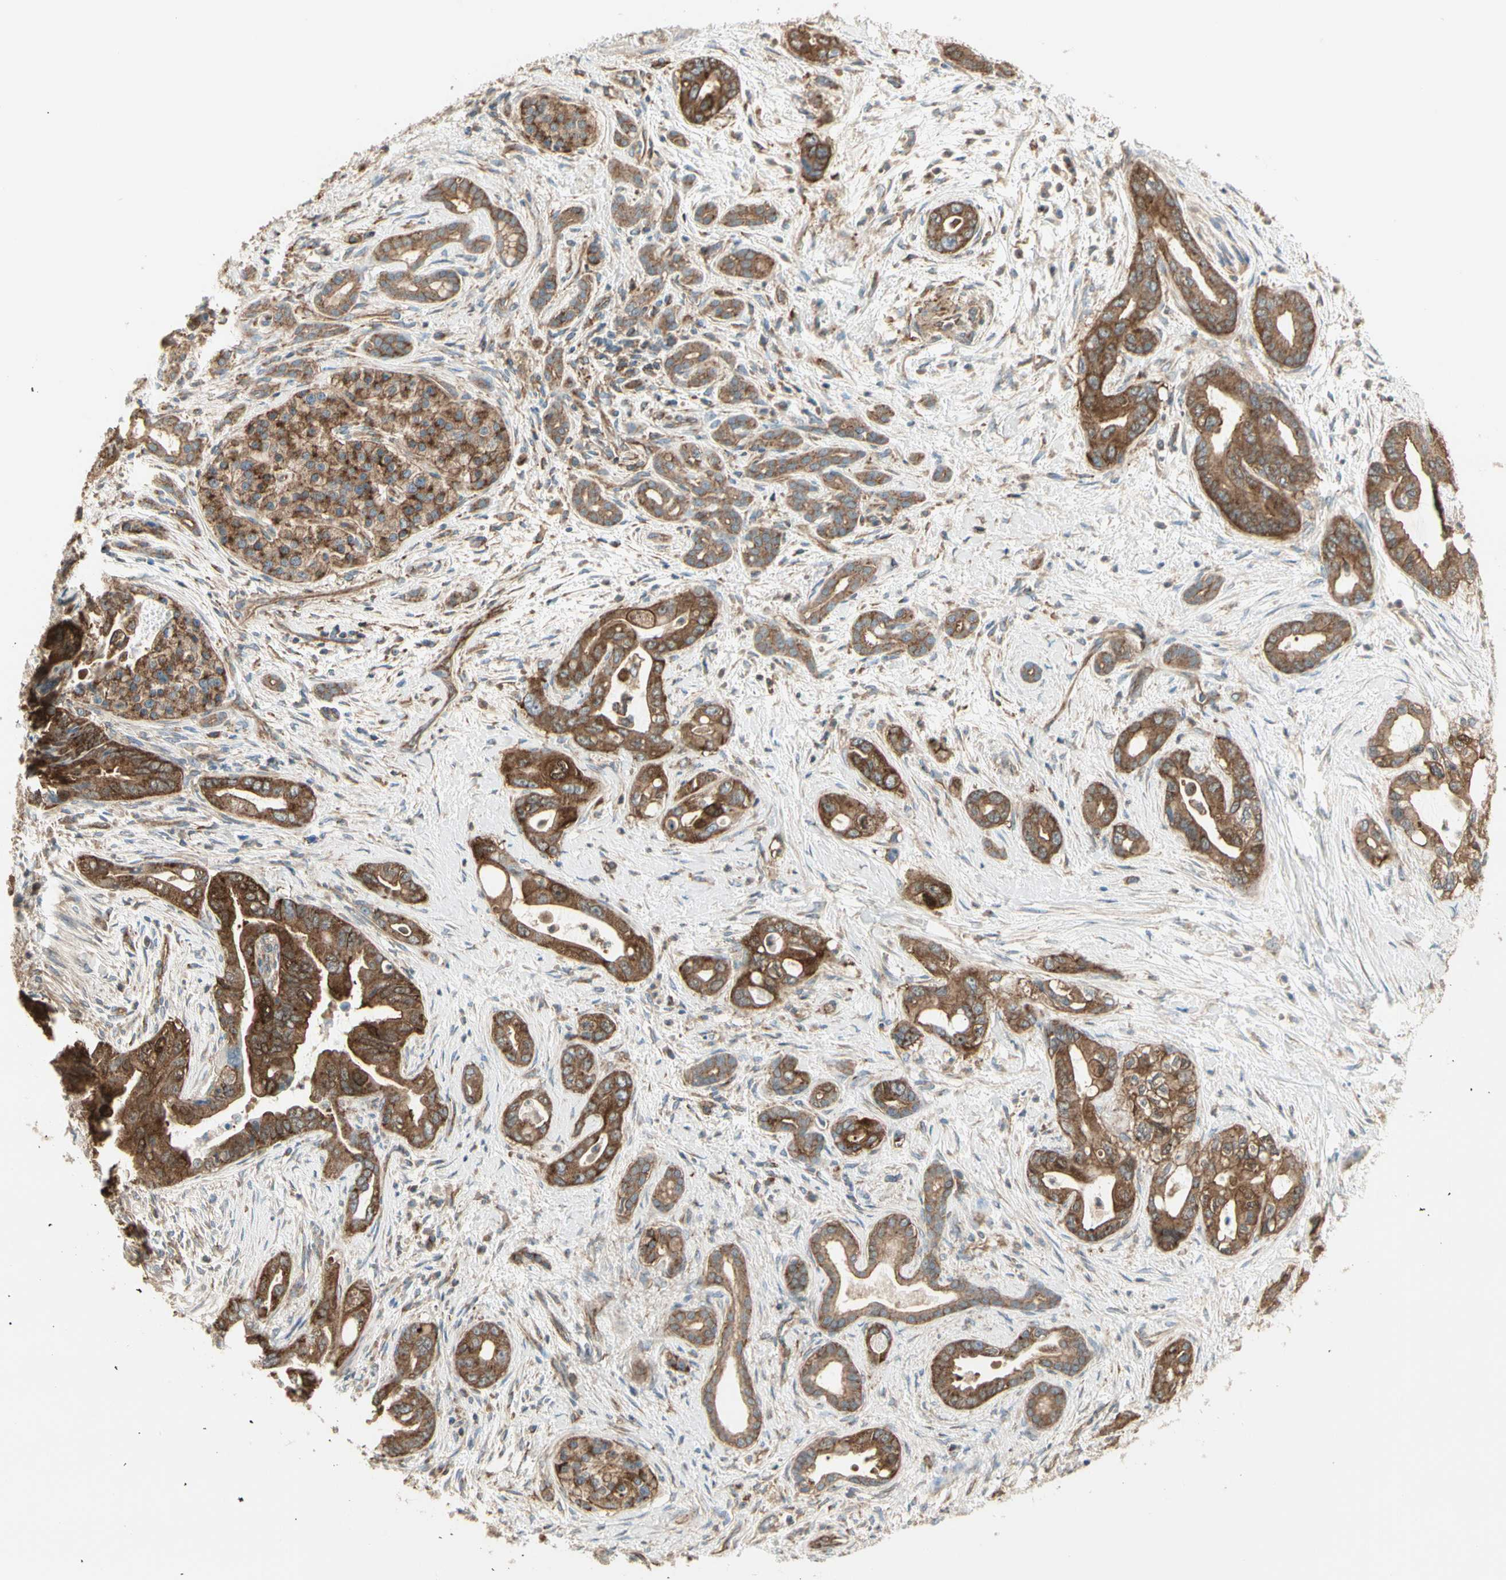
{"staining": {"intensity": "strong", "quantity": ">75%", "location": "cytoplasmic/membranous"}, "tissue": "pancreatic cancer", "cell_type": "Tumor cells", "image_type": "cancer", "snomed": [{"axis": "morphology", "description": "Adenocarcinoma, NOS"}, {"axis": "topography", "description": "Pancreas"}], "caption": "This is an image of immunohistochemistry staining of pancreatic cancer, which shows strong staining in the cytoplasmic/membranous of tumor cells.", "gene": "AGFG1", "patient": {"sex": "male", "age": 70}}